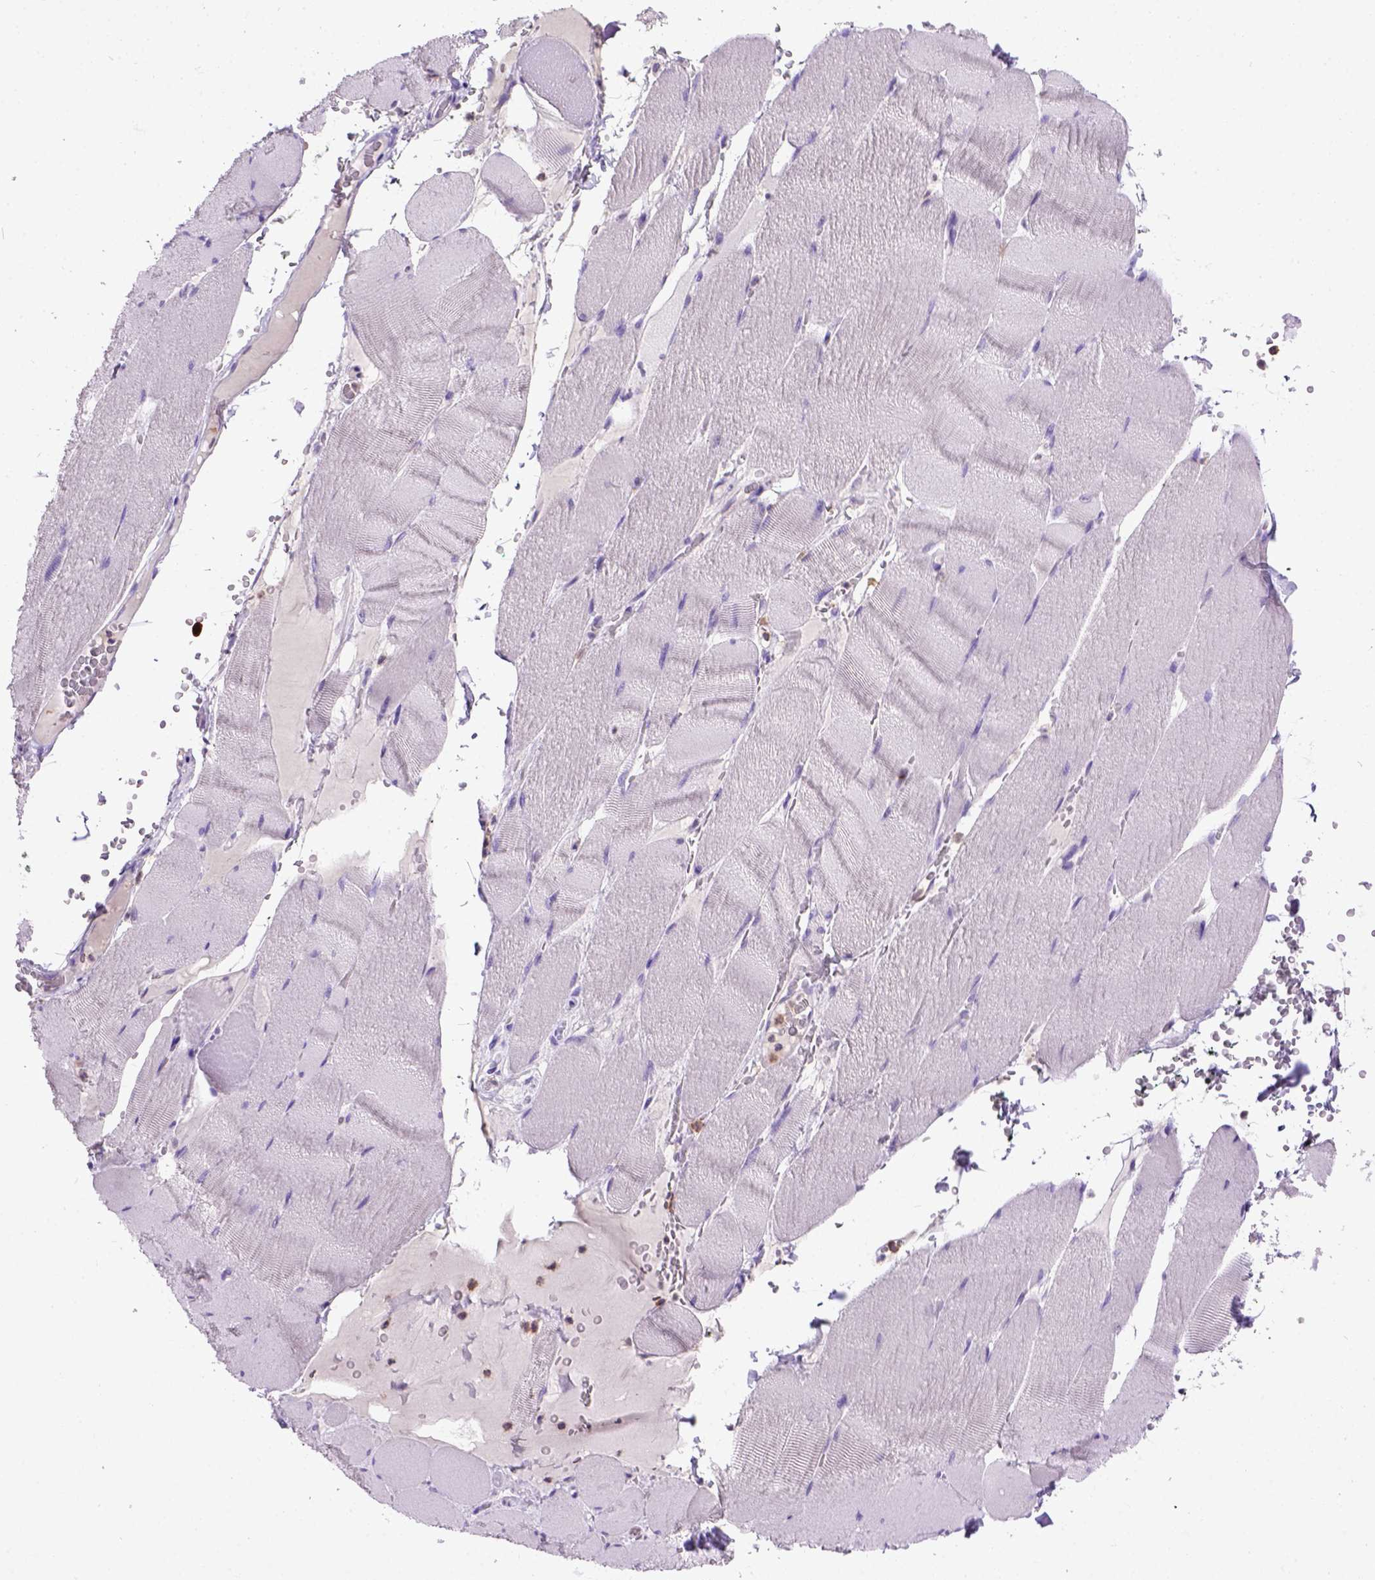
{"staining": {"intensity": "negative", "quantity": "none", "location": "none"}, "tissue": "skeletal muscle", "cell_type": "Myocytes", "image_type": "normal", "snomed": [{"axis": "morphology", "description": "Normal tissue, NOS"}, {"axis": "topography", "description": "Skeletal muscle"}], "caption": "Myocytes show no significant protein expression in unremarkable skeletal muscle.", "gene": "ITGAX", "patient": {"sex": "male", "age": 56}}